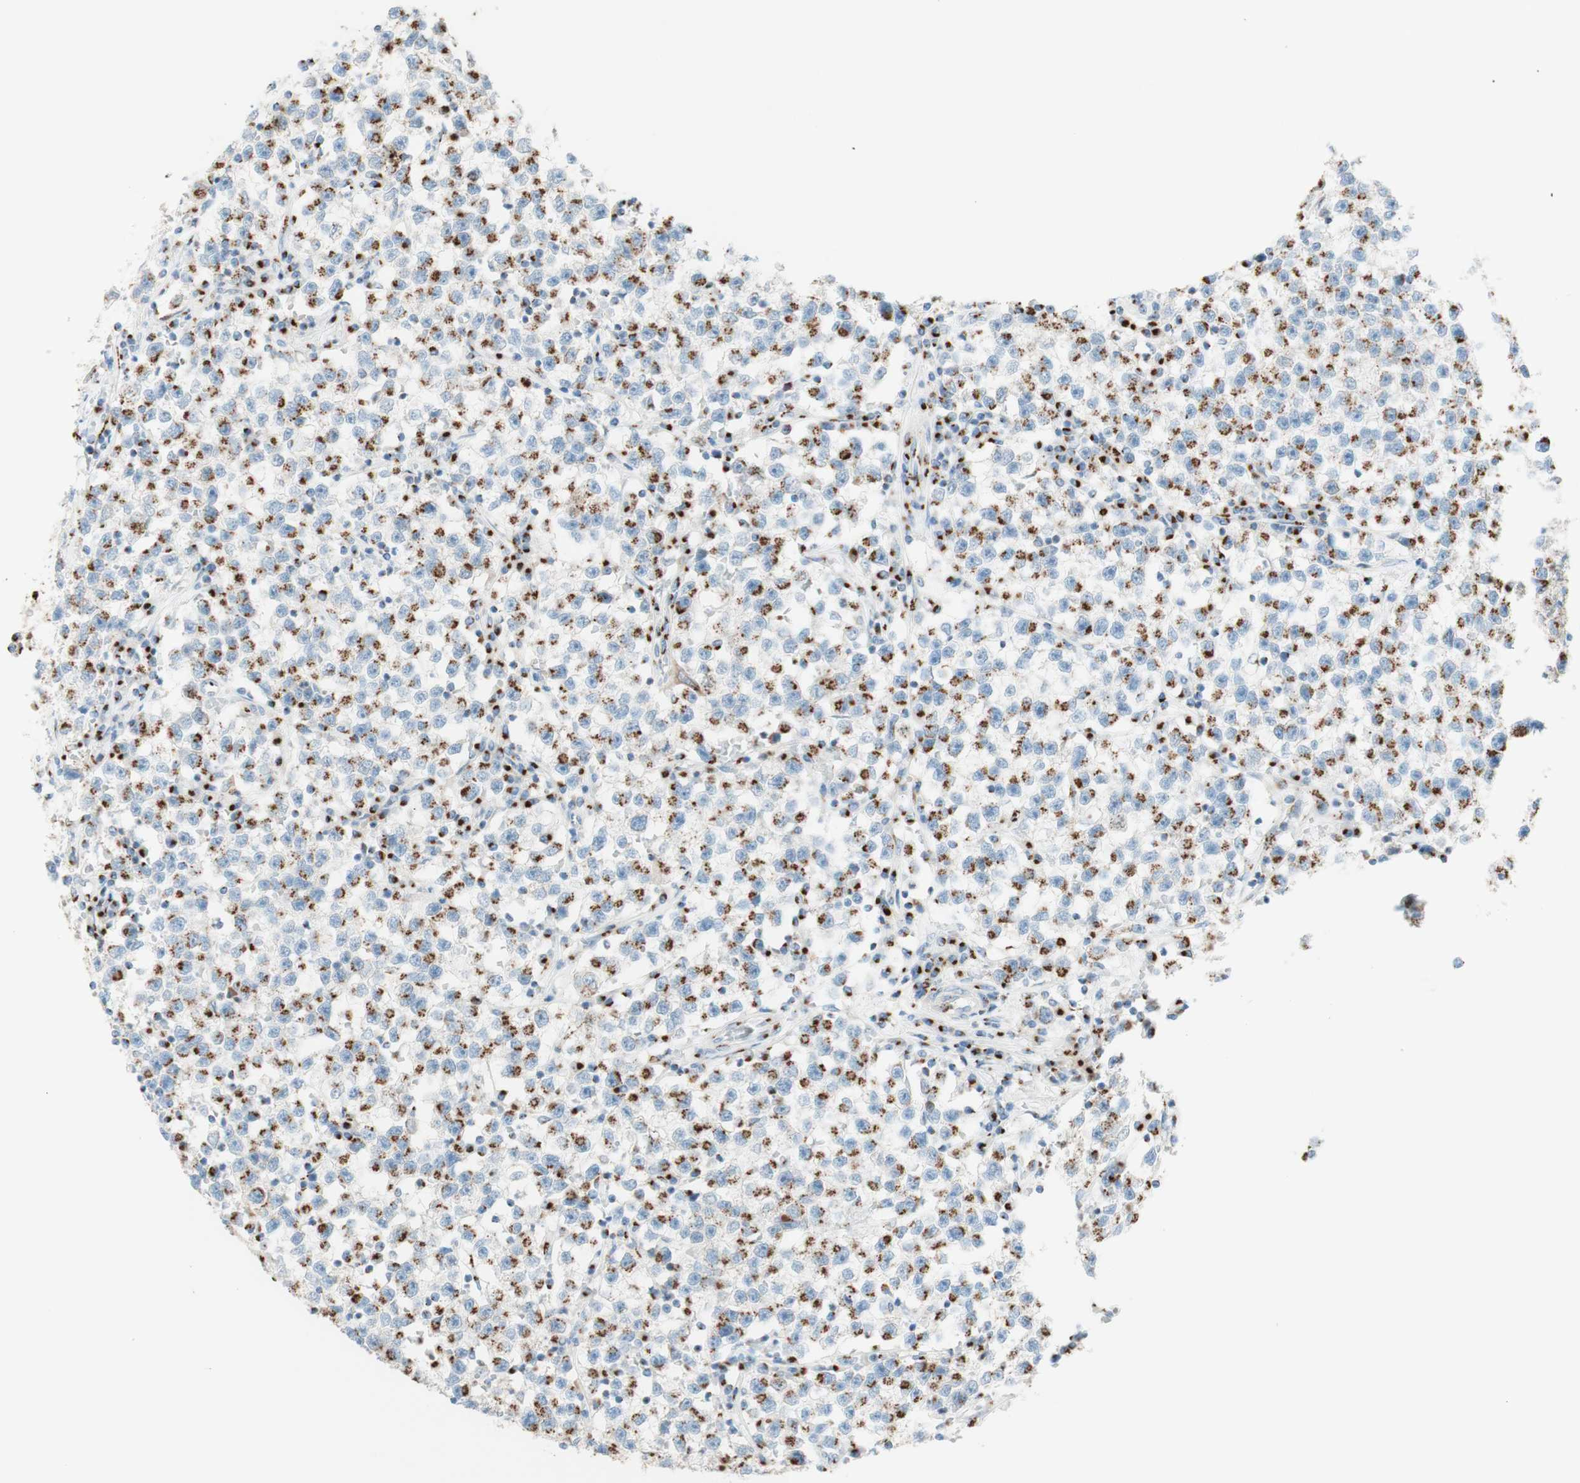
{"staining": {"intensity": "strong", "quantity": ">75%", "location": "cytoplasmic/membranous"}, "tissue": "testis cancer", "cell_type": "Tumor cells", "image_type": "cancer", "snomed": [{"axis": "morphology", "description": "Seminoma, NOS"}, {"axis": "topography", "description": "Testis"}], "caption": "A high-resolution photomicrograph shows IHC staining of testis cancer (seminoma), which demonstrates strong cytoplasmic/membranous expression in about >75% of tumor cells.", "gene": "GOLGB1", "patient": {"sex": "male", "age": 22}}